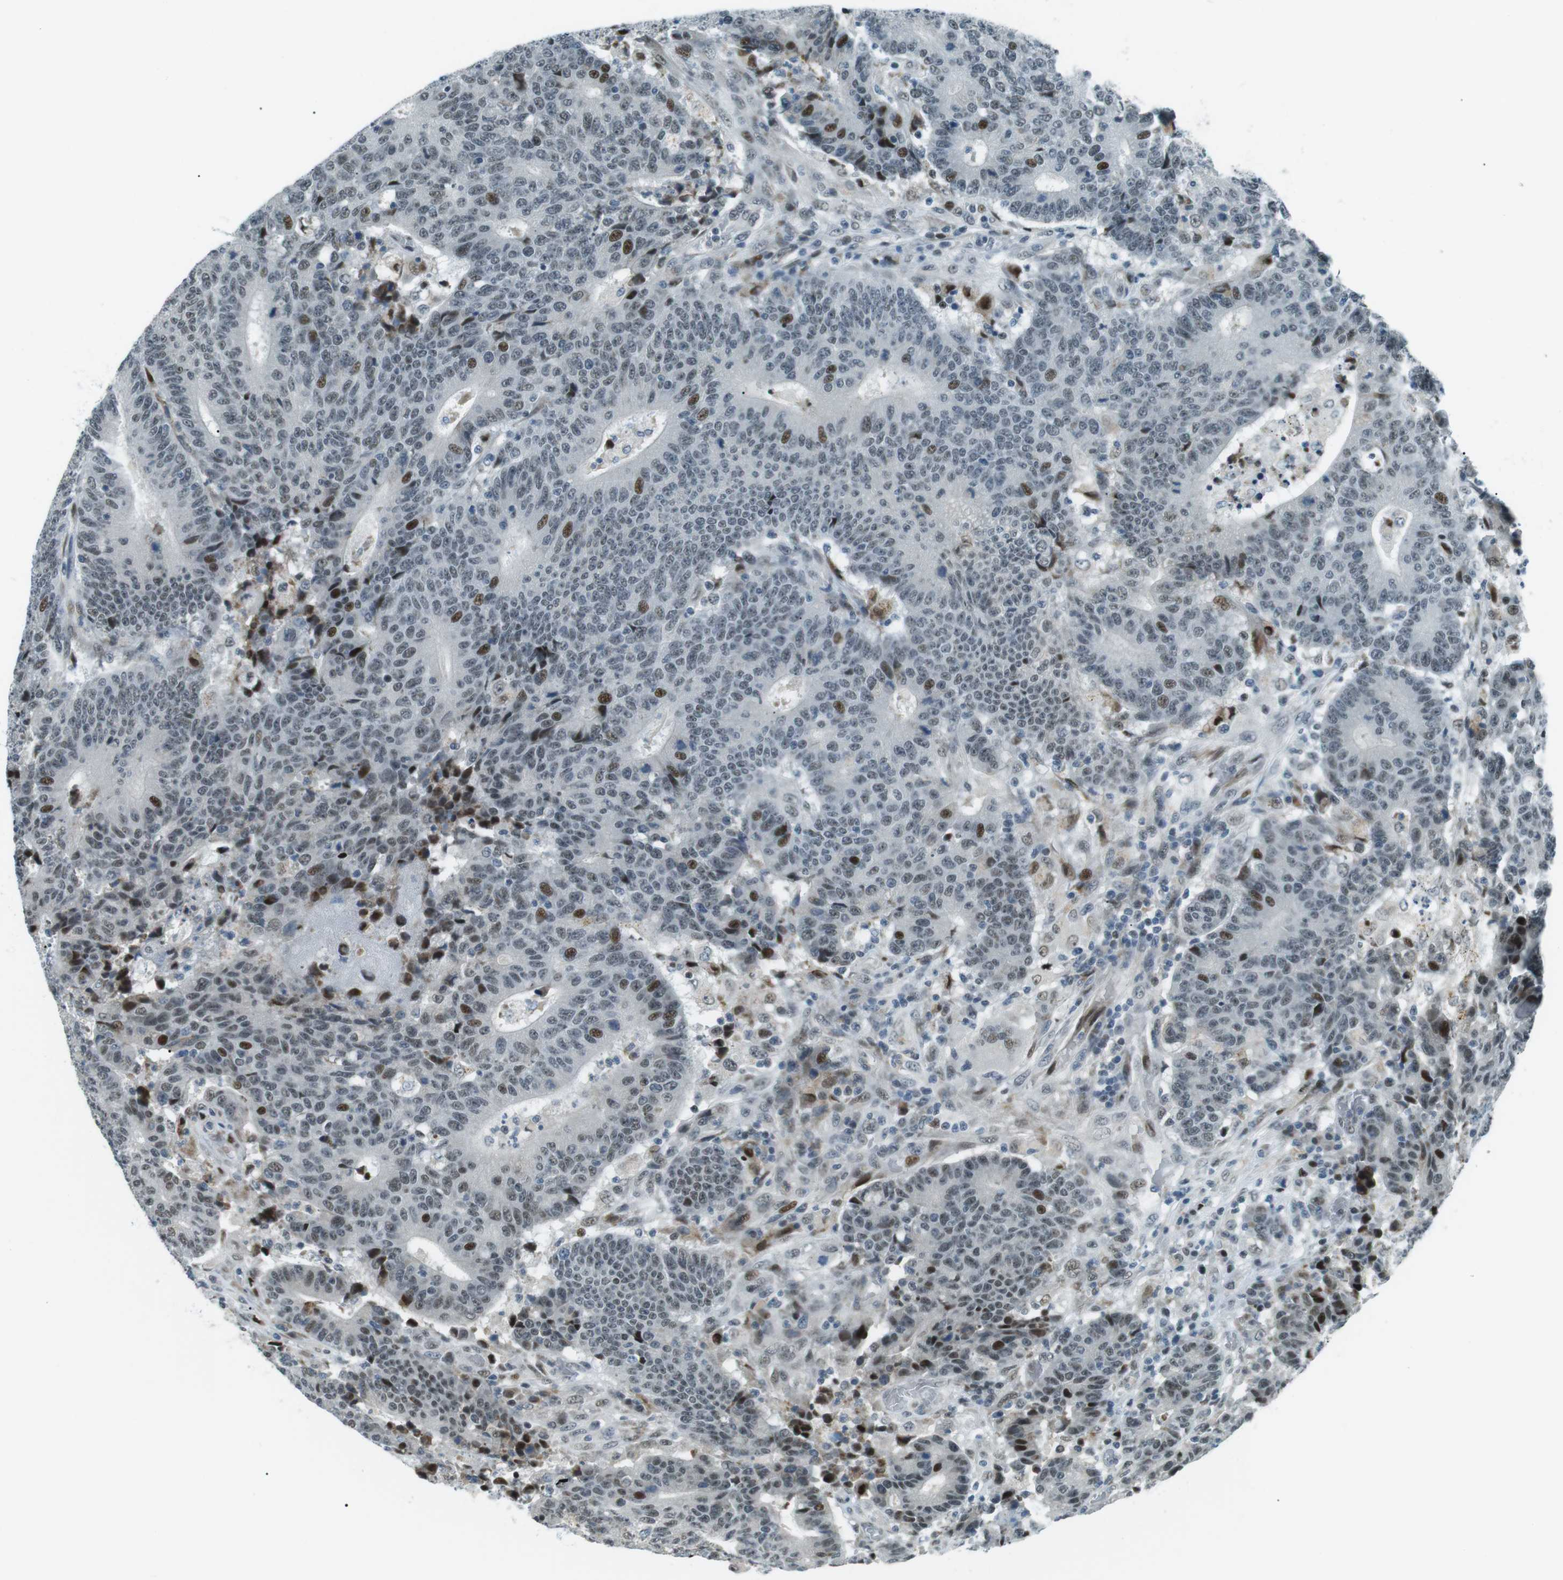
{"staining": {"intensity": "moderate", "quantity": "25%-75%", "location": "nuclear"}, "tissue": "colorectal cancer", "cell_type": "Tumor cells", "image_type": "cancer", "snomed": [{"axis": "morphology", "description": "Normal tissue, NOS"}, {"axis": "morphology", "description": "Adenocarcinoma, NOS"}, {"axis": "topography", "description": "Colon"}], "caption": "Protein analysis of colorectal cancer (adenocarcinoma) tissue demonstrates moderate nuclear positivity in approximately 25%-75% of tumor cells.", "gene": "PJA1", "patient": {"sex": "female", "age": 75}}